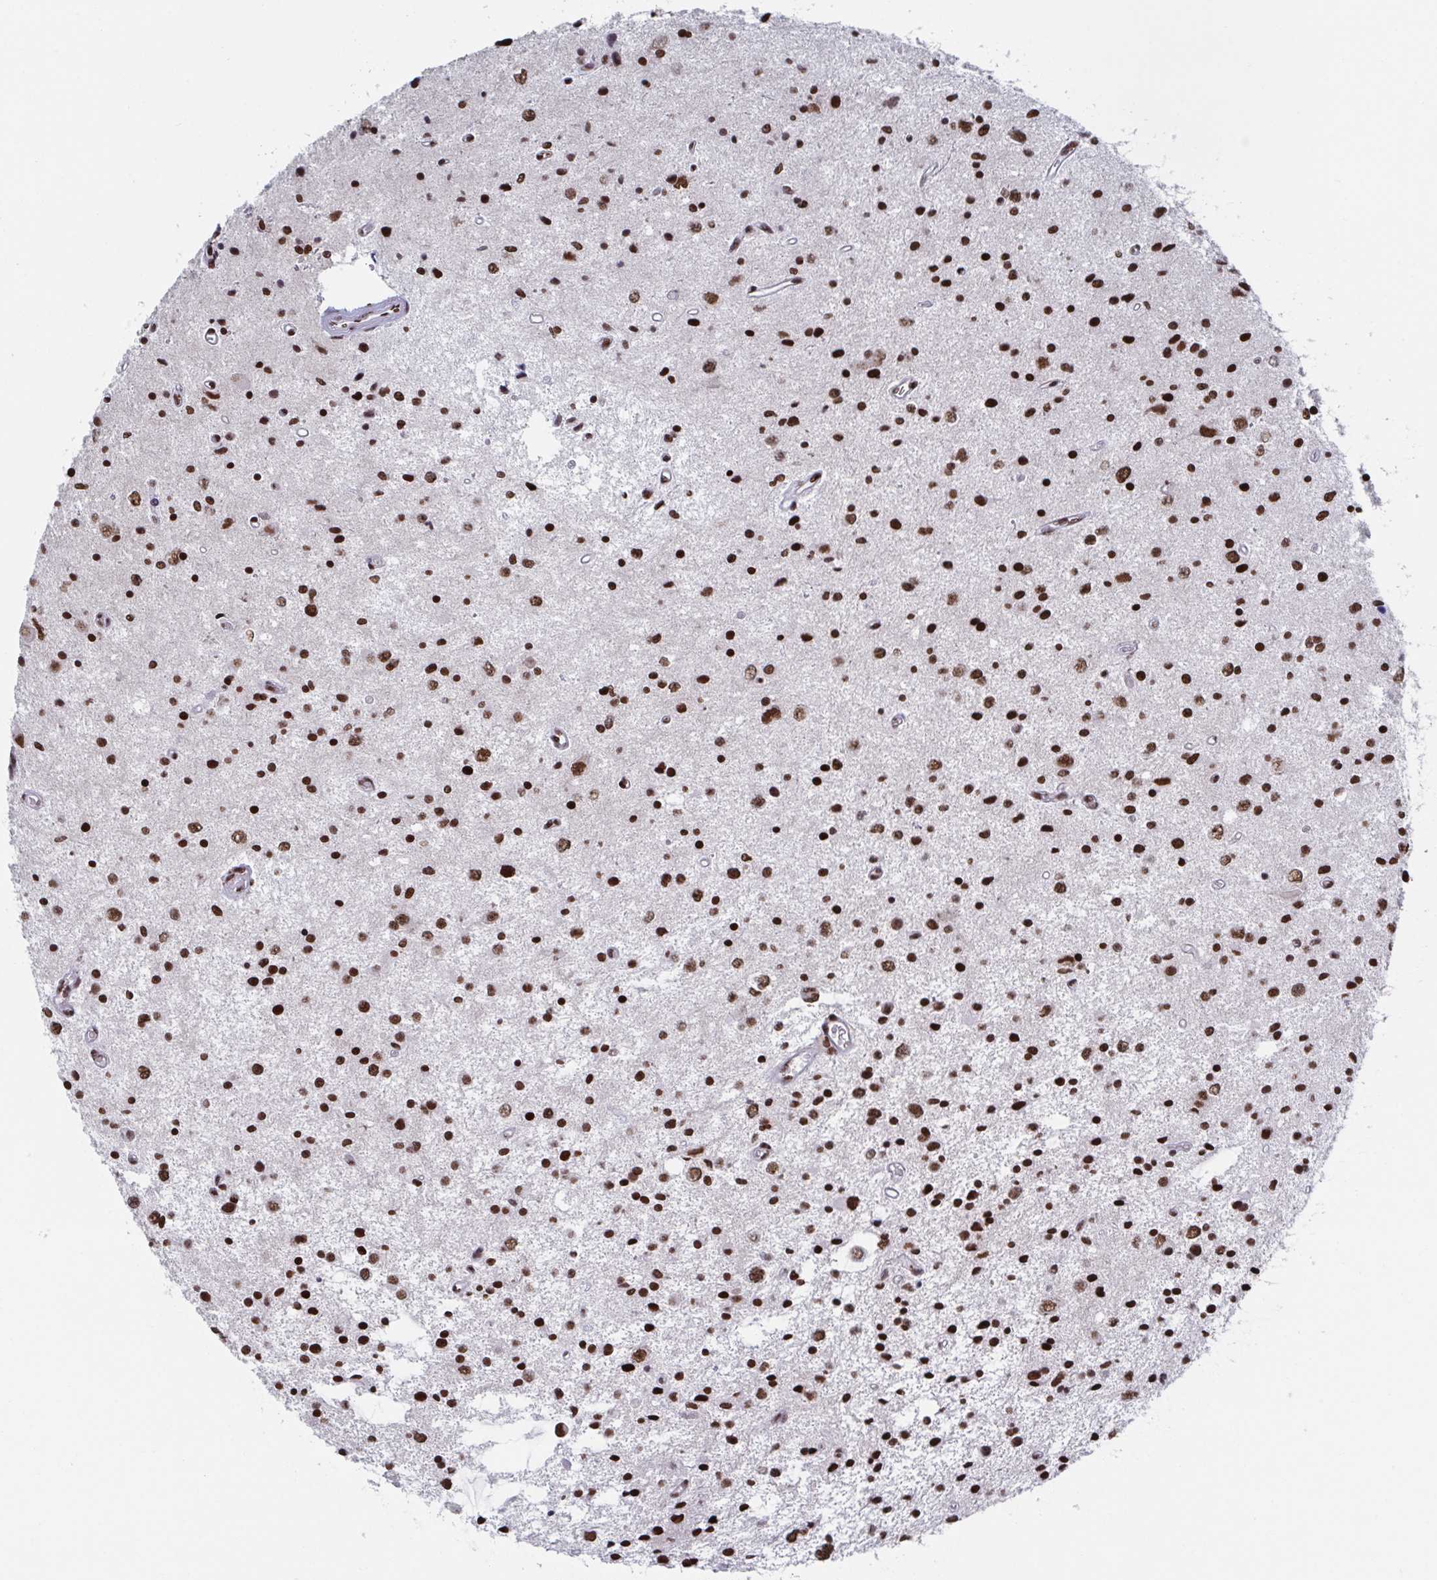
{"staining": {"intensity": "strong", "quantity": ">75%", "location": "nuclear"}, "tissue": "glioma", "cell_type": "Tumor cells", "image_type": "cancer", "snomed": [{"axis": "morphology", "description": "Glioma, malignant, Low grade"}, {"axis": "topography", "description": "Brain"}], "caption": "This micrograph displays immunohistochemistry staining of human low-grade glioma (malignant), with high strong nuclear expression in about >75% of tumor cells.", "gene": "ZNF607", "patient": {"sex": "male", "age": 43}}